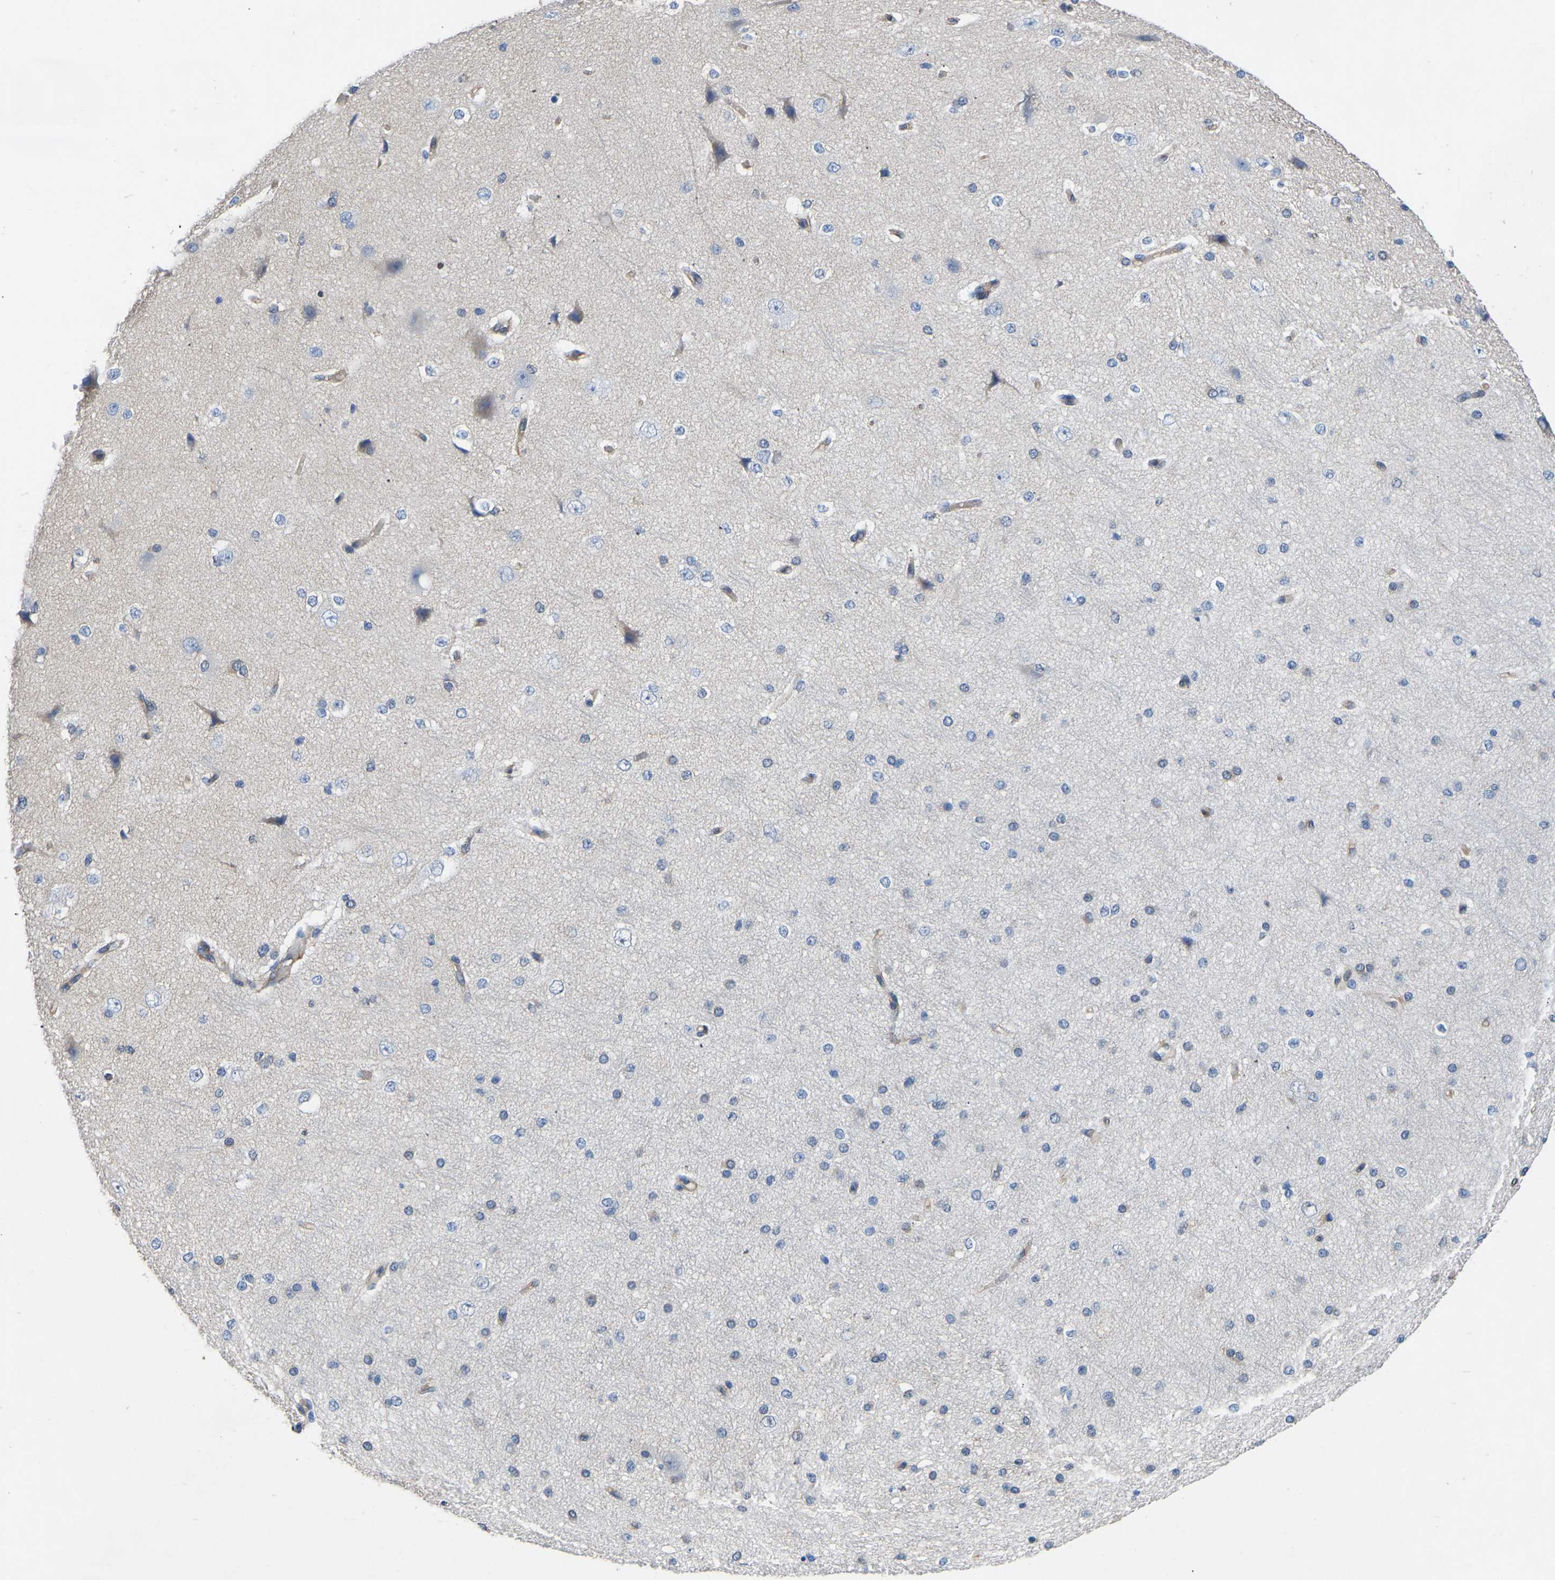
{"staining": {"intensity": "negative", "quantity": "none", "location": "none"}, "tissue": "cerebral cortex", "cell_type": "Endothelial cells", "image_type": "normal", "snomed": [{"axis": "morphology", "description": "Normal tissue, NOS"}, {"axis": "morphology", "description": "Developmental malformation"}, {"axis": "topography", "description": "Cerebral cortex"}], "caption": "Immunohistochemistry (IHC) of normal cerebral cortex reveals no expression in endothelial cells. (Stains: DAB (3,3'-diaminobenzidine) immunohistochemistry with hematoxylin counter stain, Microscopy: brightfield microscopy at high magnification).", "gene": "RBP1", "patient": {"sex": "female", "age": 30}}